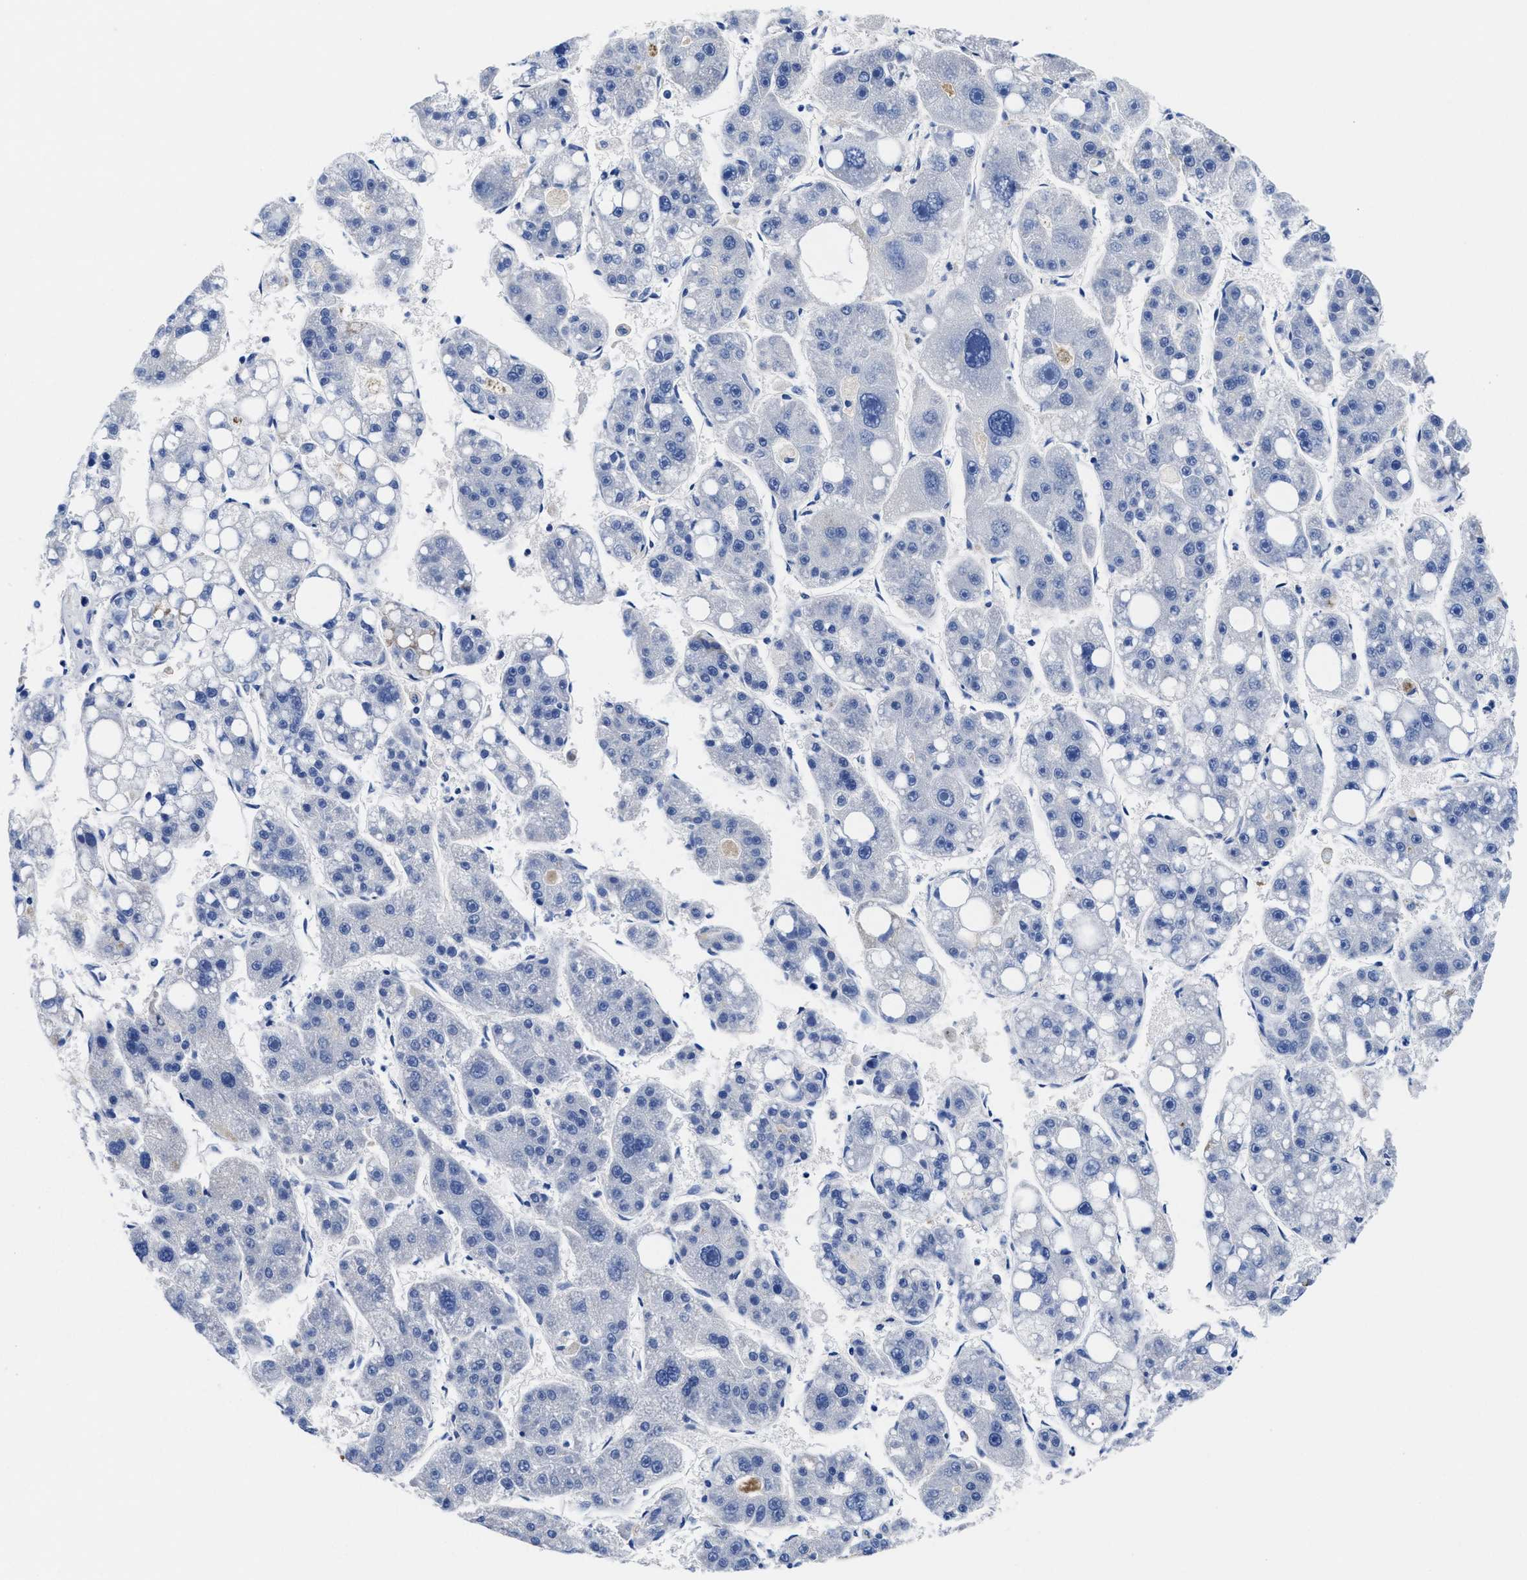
{"staining": {"intensity": "negative", "quantity": "none", "location": "none"}, "tissue": "liver cancer", "cell_type": "Tumor cells", "image_type": "cancer", "snomed": [{"axis": "morphology", "description": "Carcinoma, Hepatocellular, NOS"}, {"axis": "topography", "description": "Liver"}], "caption": "IHC of human liver cancer reveals no positivity in tumor cells.", "gene": "DHRS13", "patient": {"sex": "female", "age": 61}}